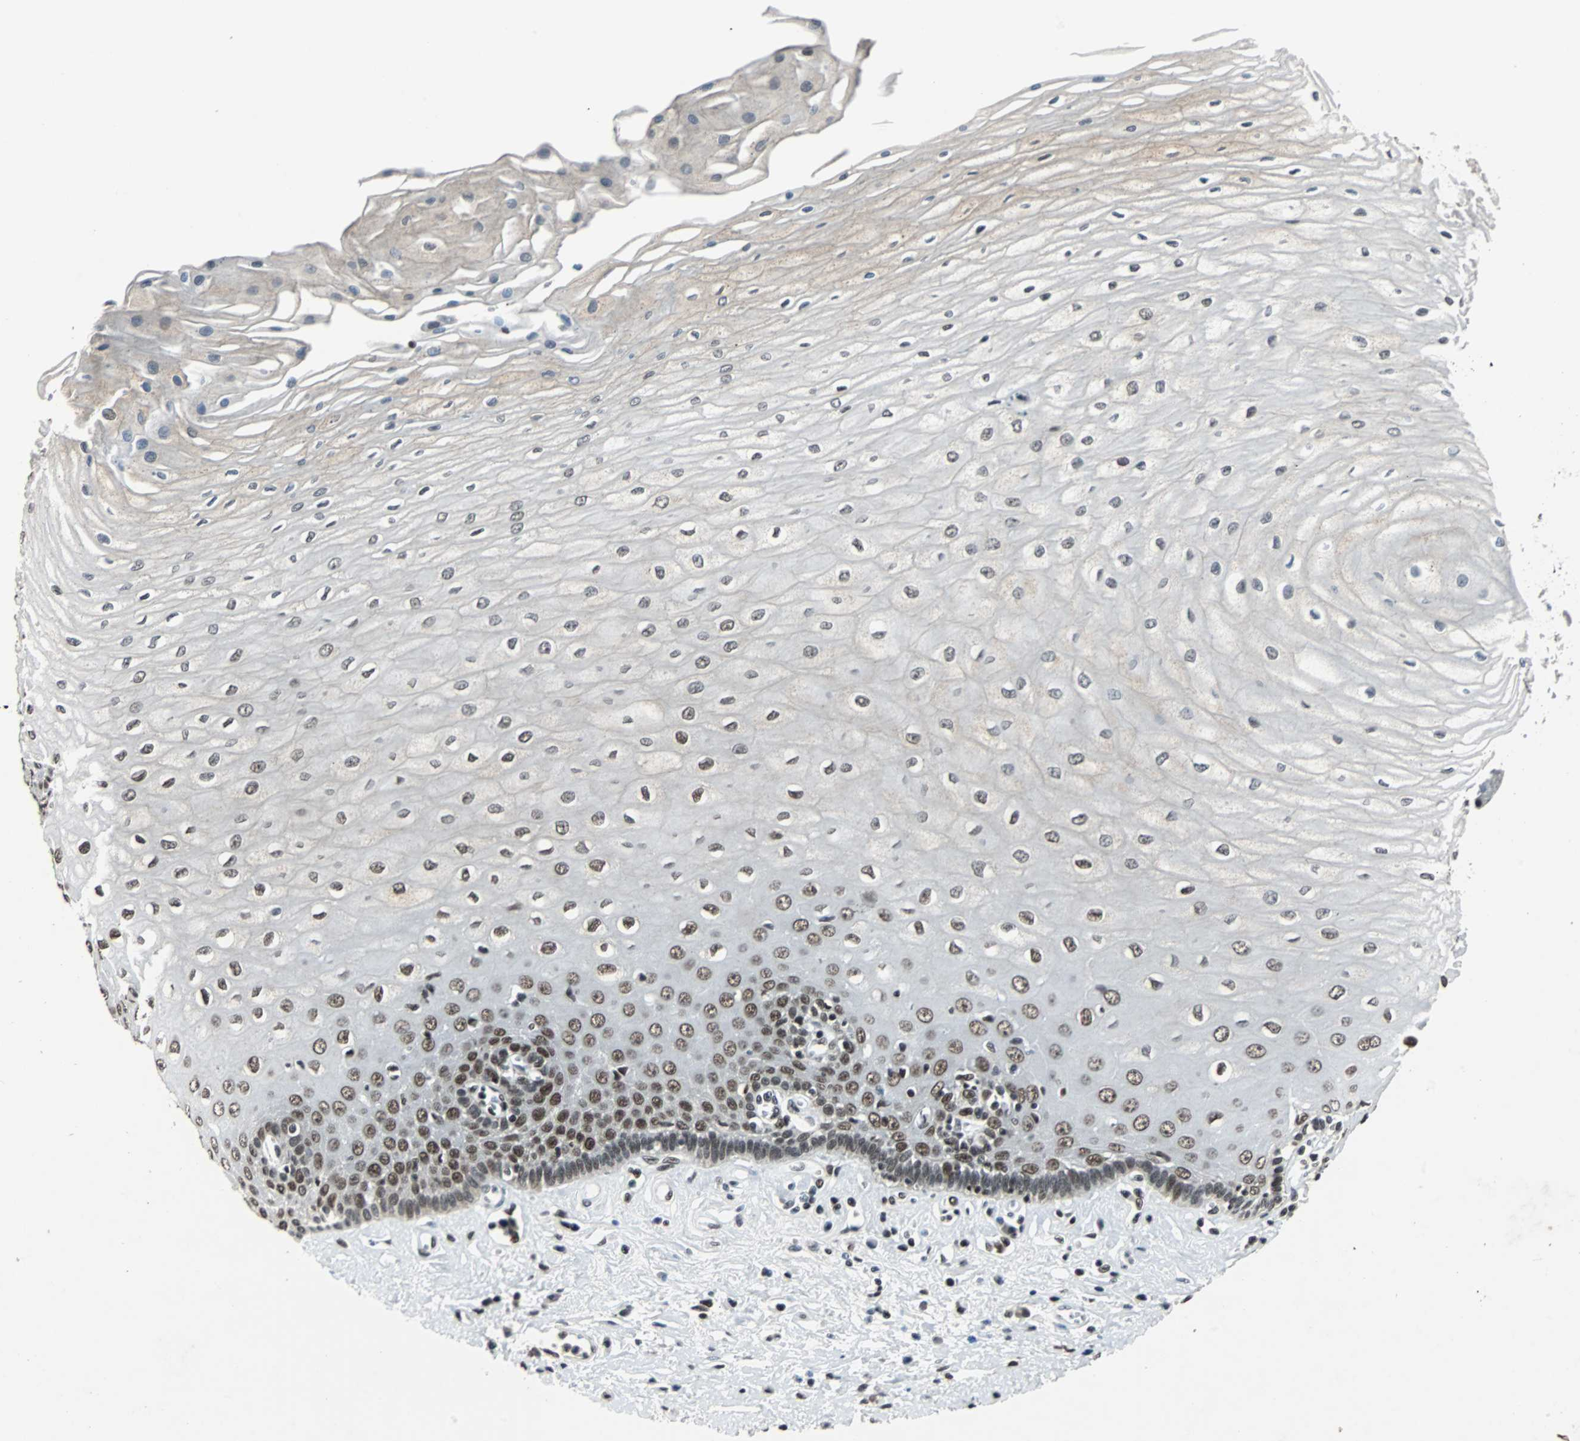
{"staining": {"intensity": "strong", "quantity": "25%-75%", "location": "cytoplasmic/membranous,nuclear"}, "tissue": "esophagus", "cell_type": "Squamous epithelial cells", "image_type": "normal", "snomed": [{"axis": "morphology", "description": "Normal tissue, NOS"}, {"axis": "morphology", "description": "Squamous cell carcinoma, NOS"}, {"axis": "topography", "description": "Esophagus"}], "caption": "Protein expression analysis of unremarkable esophagus exhibits strong cytoplasmic/membranous,nuclear expression in about 25%-75% of squamous epithelial cells.", "gene": "GATAD2A", "patient": {"sex": "male", "age": 65}}